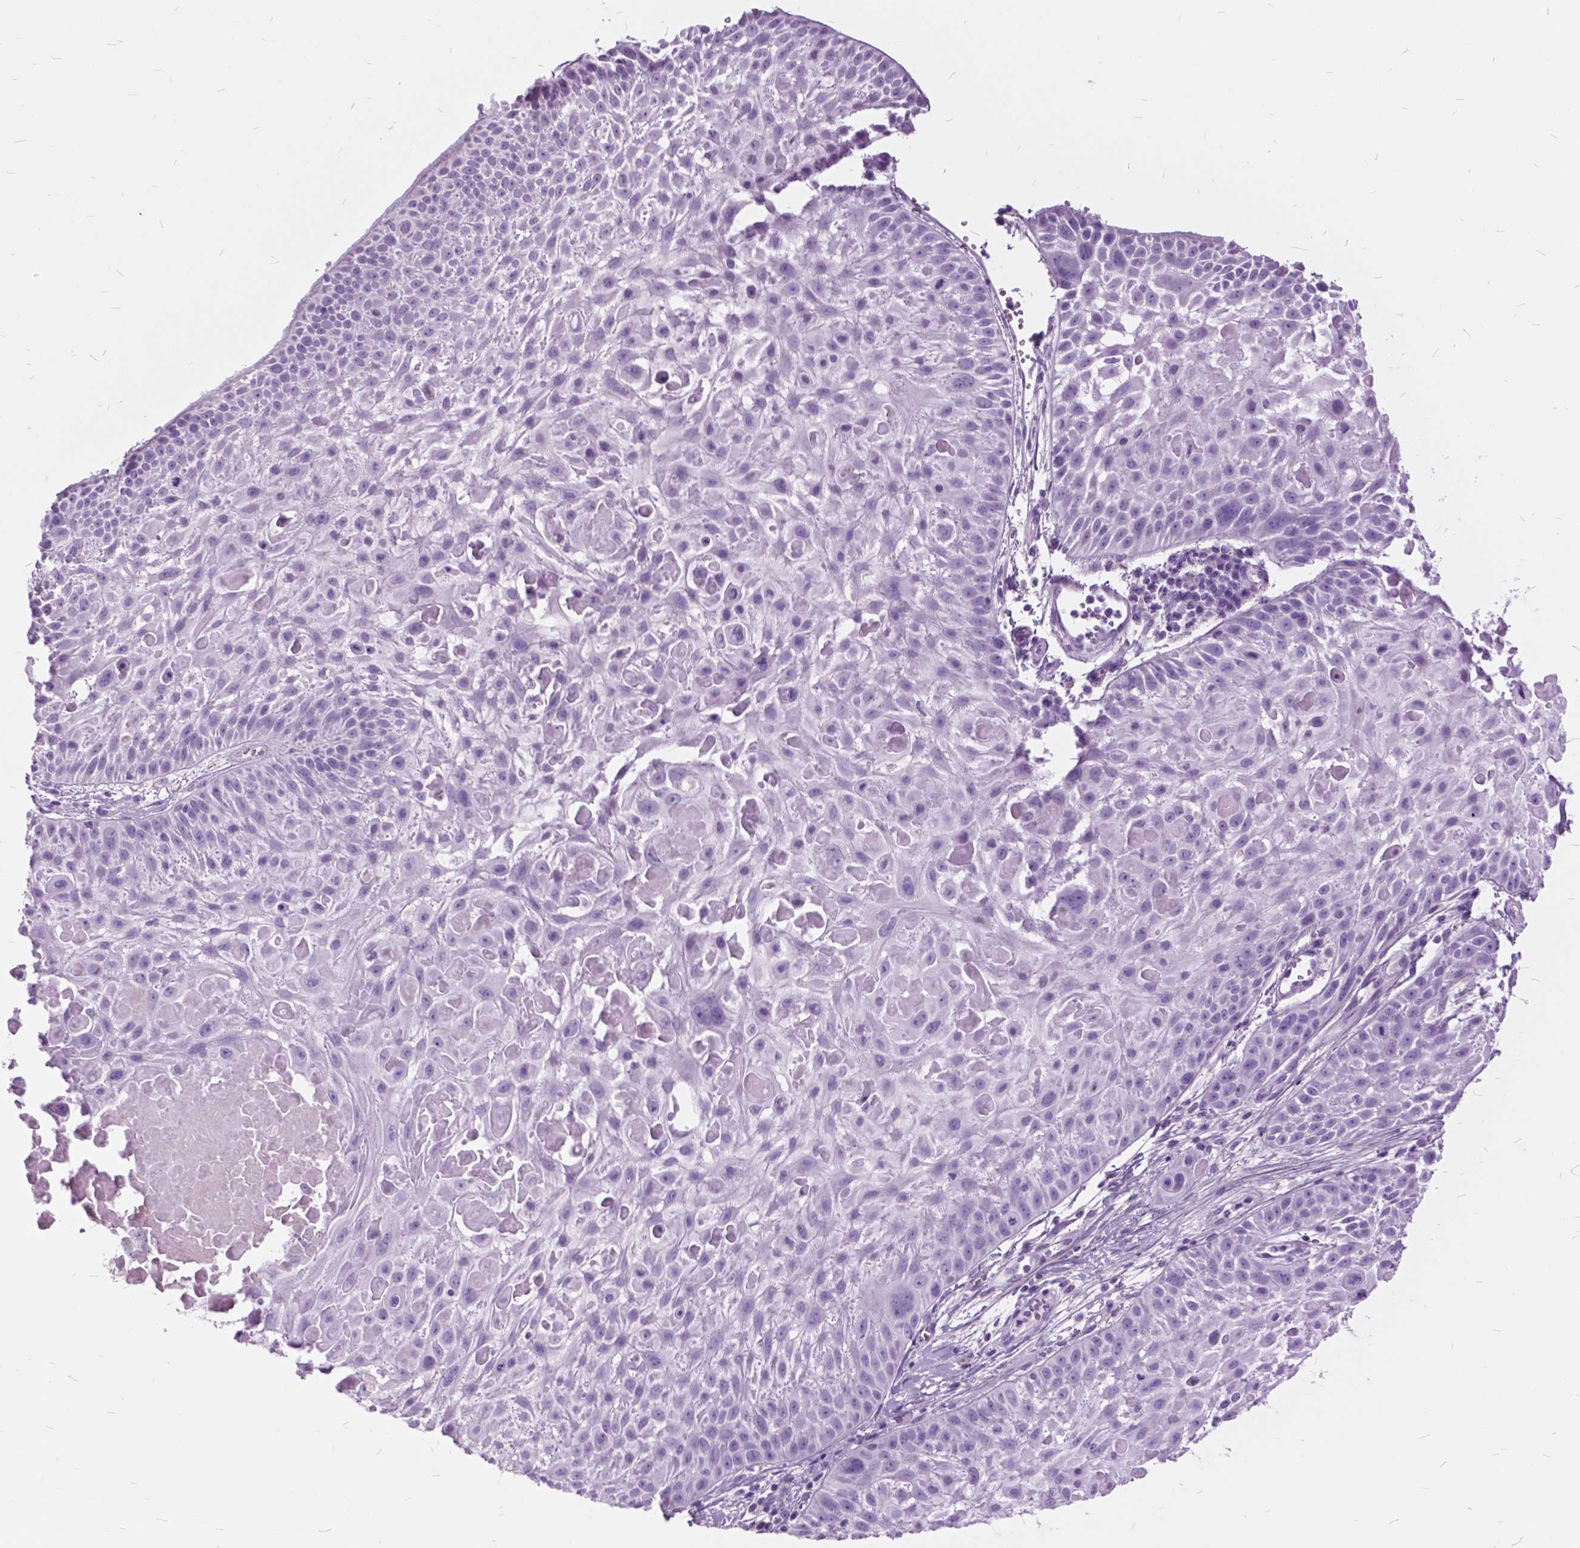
{"staining": {"intensity": "negative", "quantity": "none", "location": "none"}, "tissue": "skin cancer", "cell_type": "Tumor cells", "image_type": "cancer", "snomed": [{"axis": "morphology", "description": "Squamous cell carcinoma, NOS"}, {"axis": "topography", "description": "Skin"}, {"axis": "topography", "description": "Anal"}], "caption": "Protein analysis of skin cancer (squamous cell carcinoma) exhibits no significant staining in tumor cells.", "gene": "GDF9", "patient": {"sex": "female", "age": 75}}